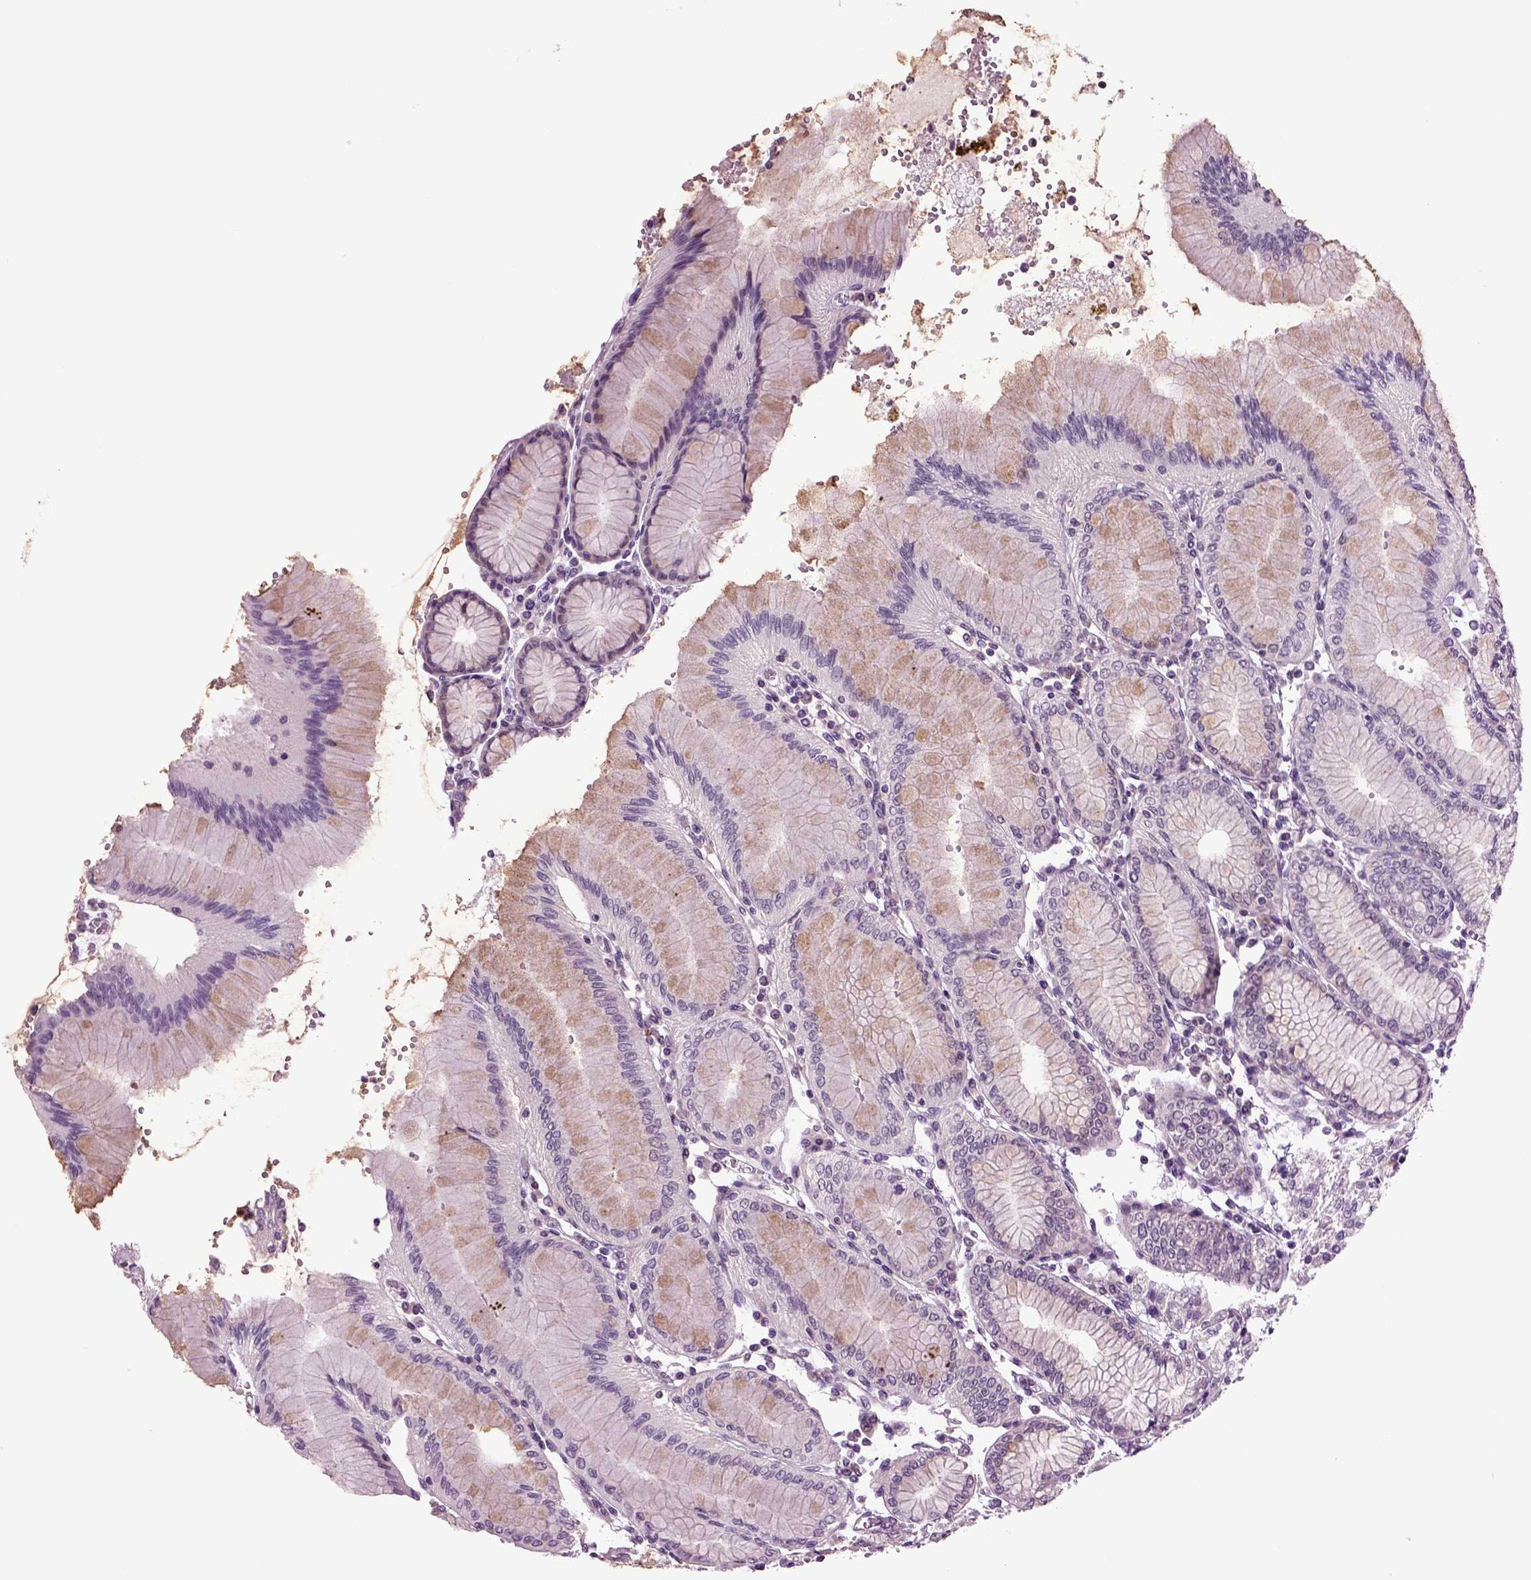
{"staining": {"intensity": "weak", "quantity": "<25%", "location": "cytoplasmic/membranous"}, "tissue": "stomach", "cell_type": "Glandular cells", "image_type": "normal", "snomed": [{"axis": "morphology", "description": "Normal tissue, NOS"}, {"axis": "topography", "description": "Skeletal muscle"}, {"axis": "topography", "description": "Stomach"}], "caption": "IHC photomicrograph of normal stomach: human stomach stained with DAB (3,3'-diaminobenzidine) shows no significant protein positivity in glandular cells. The staining was performed using DAB to visualize the protein expression in brown, while the nuclei were stained in blue with hematoxylin (Magnification: 20x).", "gene": "PLCH2", "patient": {"sex": "female", "age": 57}}